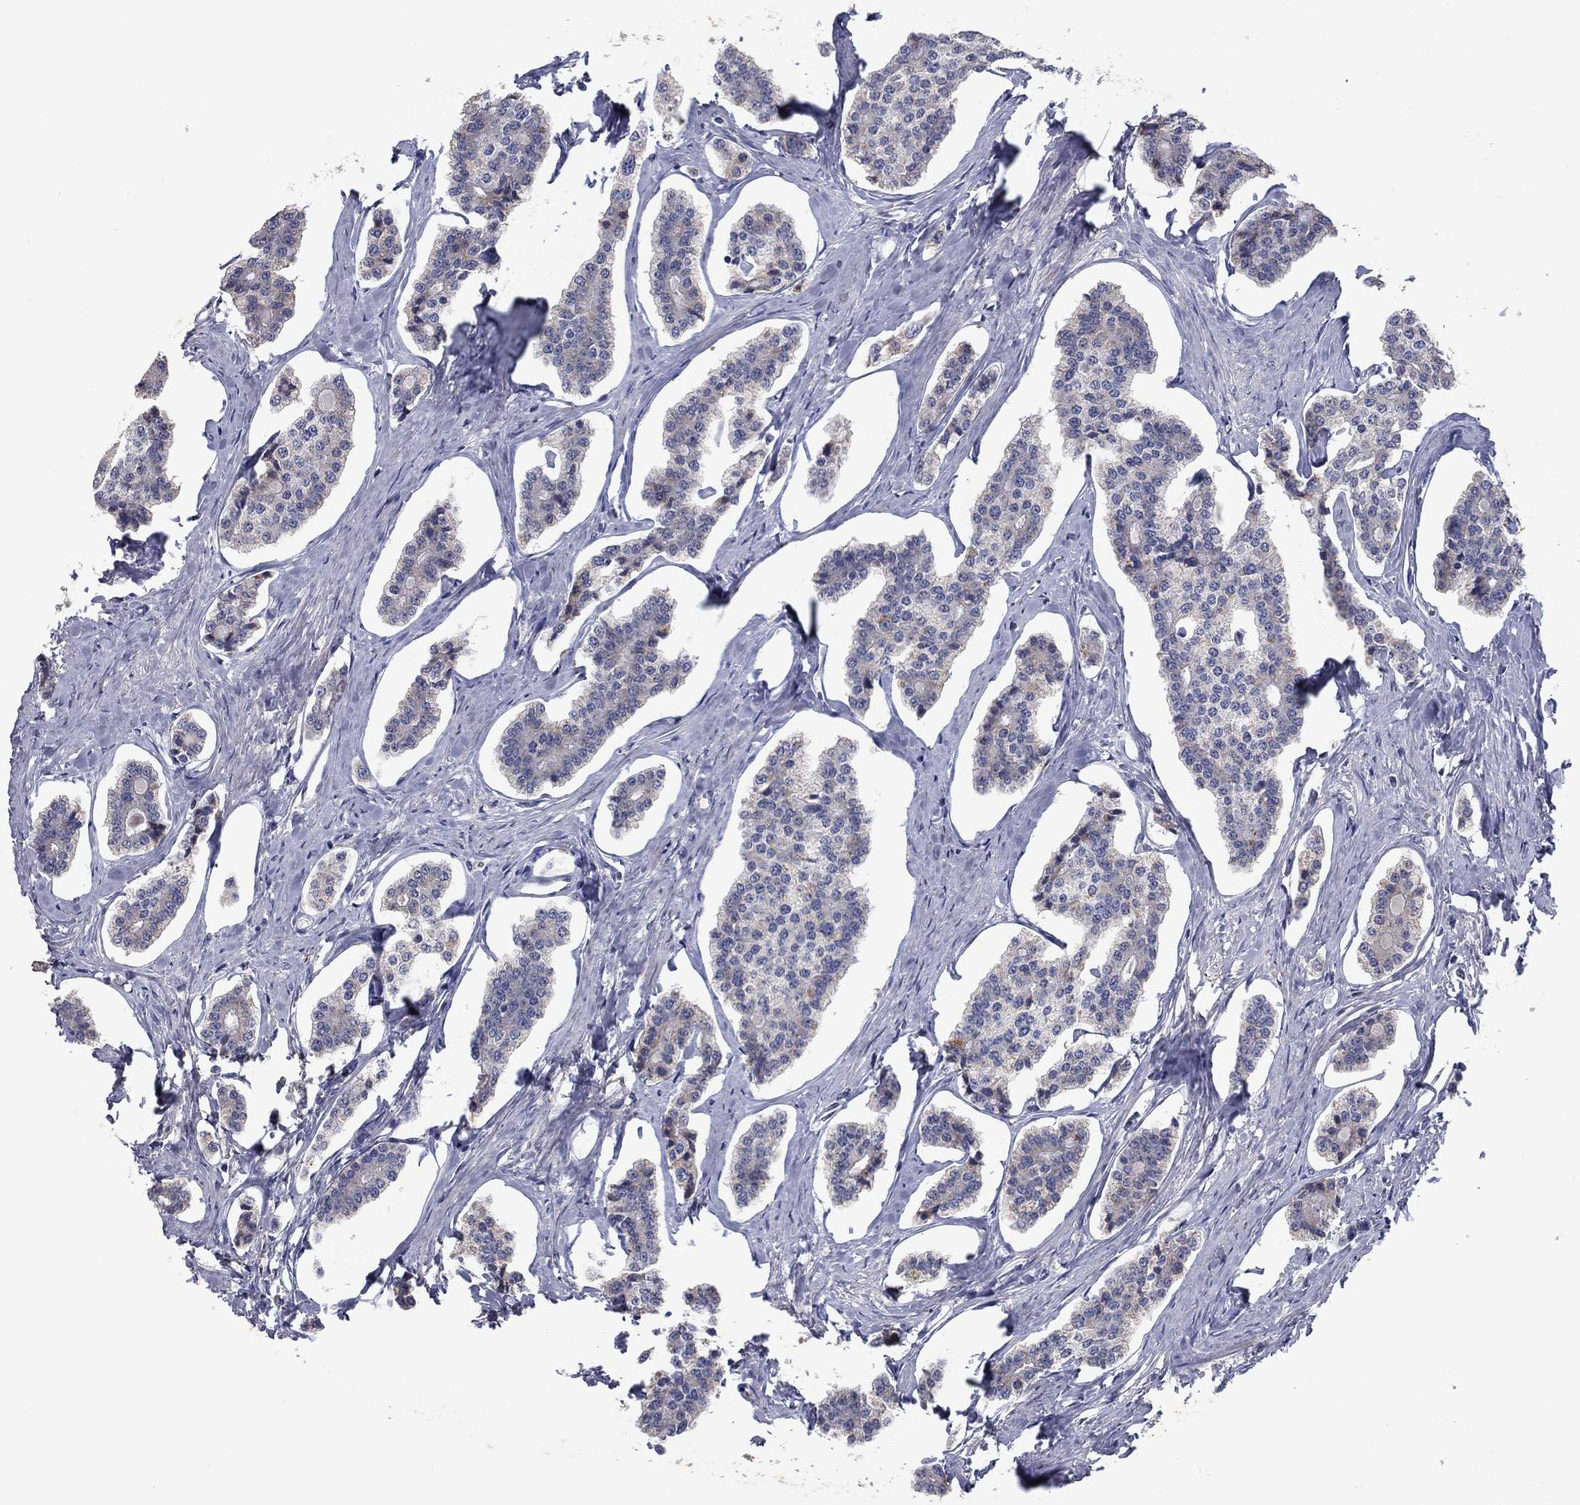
{"staining": {"intensity": "negative", "quantity": "none", "location": "none"}, "tissue": "carcinoid", "cell_type": "Tumor cells", "image_type": "cancer", "snomed": [{"axis": "morphology", "description": "Carcinoid, malignant, NOS"}, {"axis": "topography", "description": "Small intestine"}], "caption": "Immunohistochemical staining of human carcinoid (malignant) reveals no significant expression in tumor cells.", "gene": "PTGDS", "patient": {"sex": "female", "age": 65}}